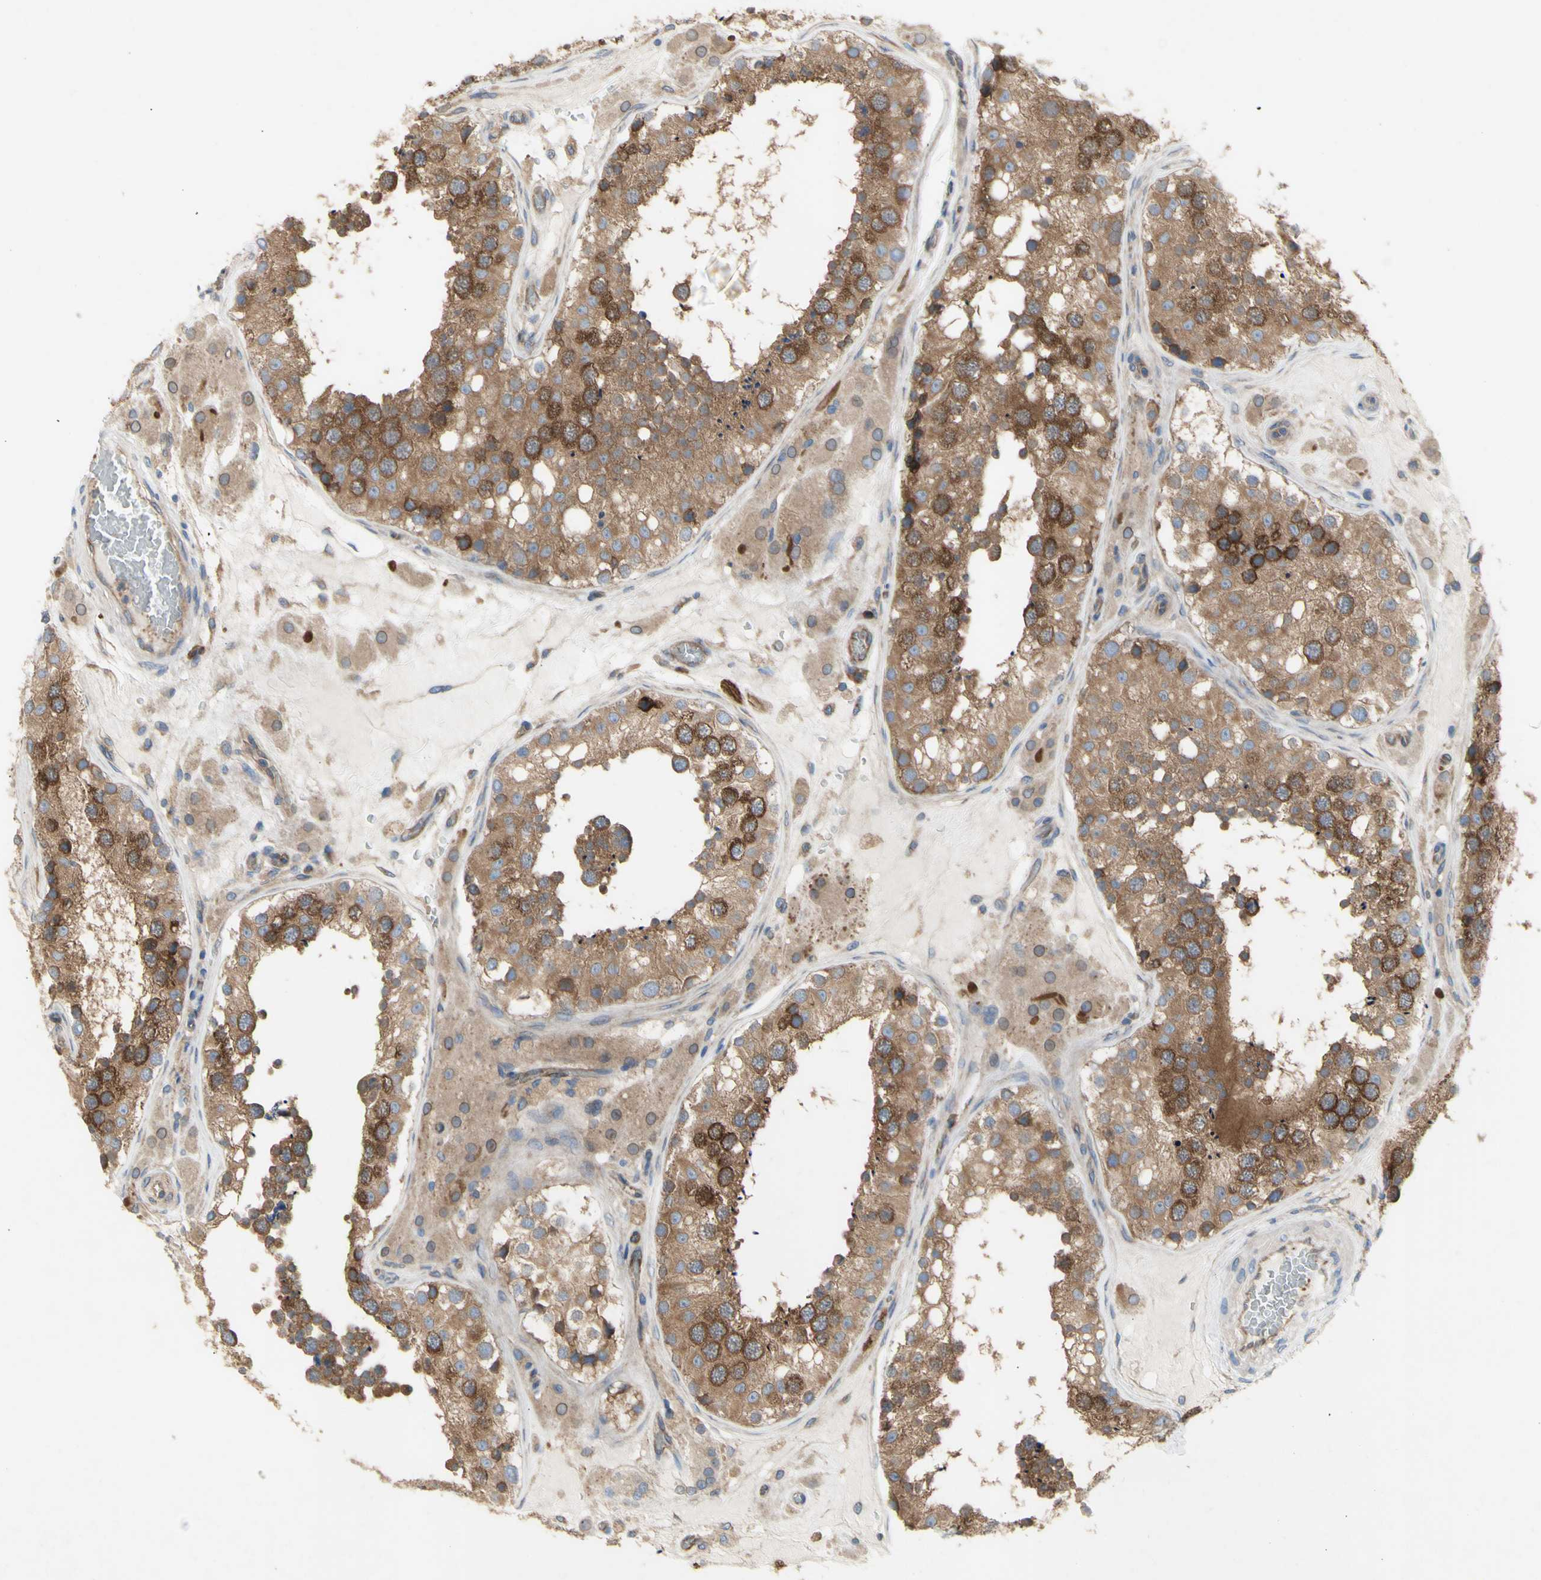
{"staining": {"intensity": "moderate", "quantity": ">75%", "location": "cytoplasmic/membranous"}, "tissue": "testis", "cell_type": "Cells in seminiferous ducts", "image_type": "normal", "snomed": [{"axis": "morphology", "description": "Normal tissue, NOS"}, {"axis": "topography", "description": "Testis"}], "caption": "Immunohistochemical staining of benign testis reveals moderate cytoplasmic/membranous protein positivity in about >75% of cells in seminiferous ducts. (brown staining indicates protein expression, while blue staining denotes nuclei).", "gene": "KLC1", "patient": {"sex": "male", "age": 26}}